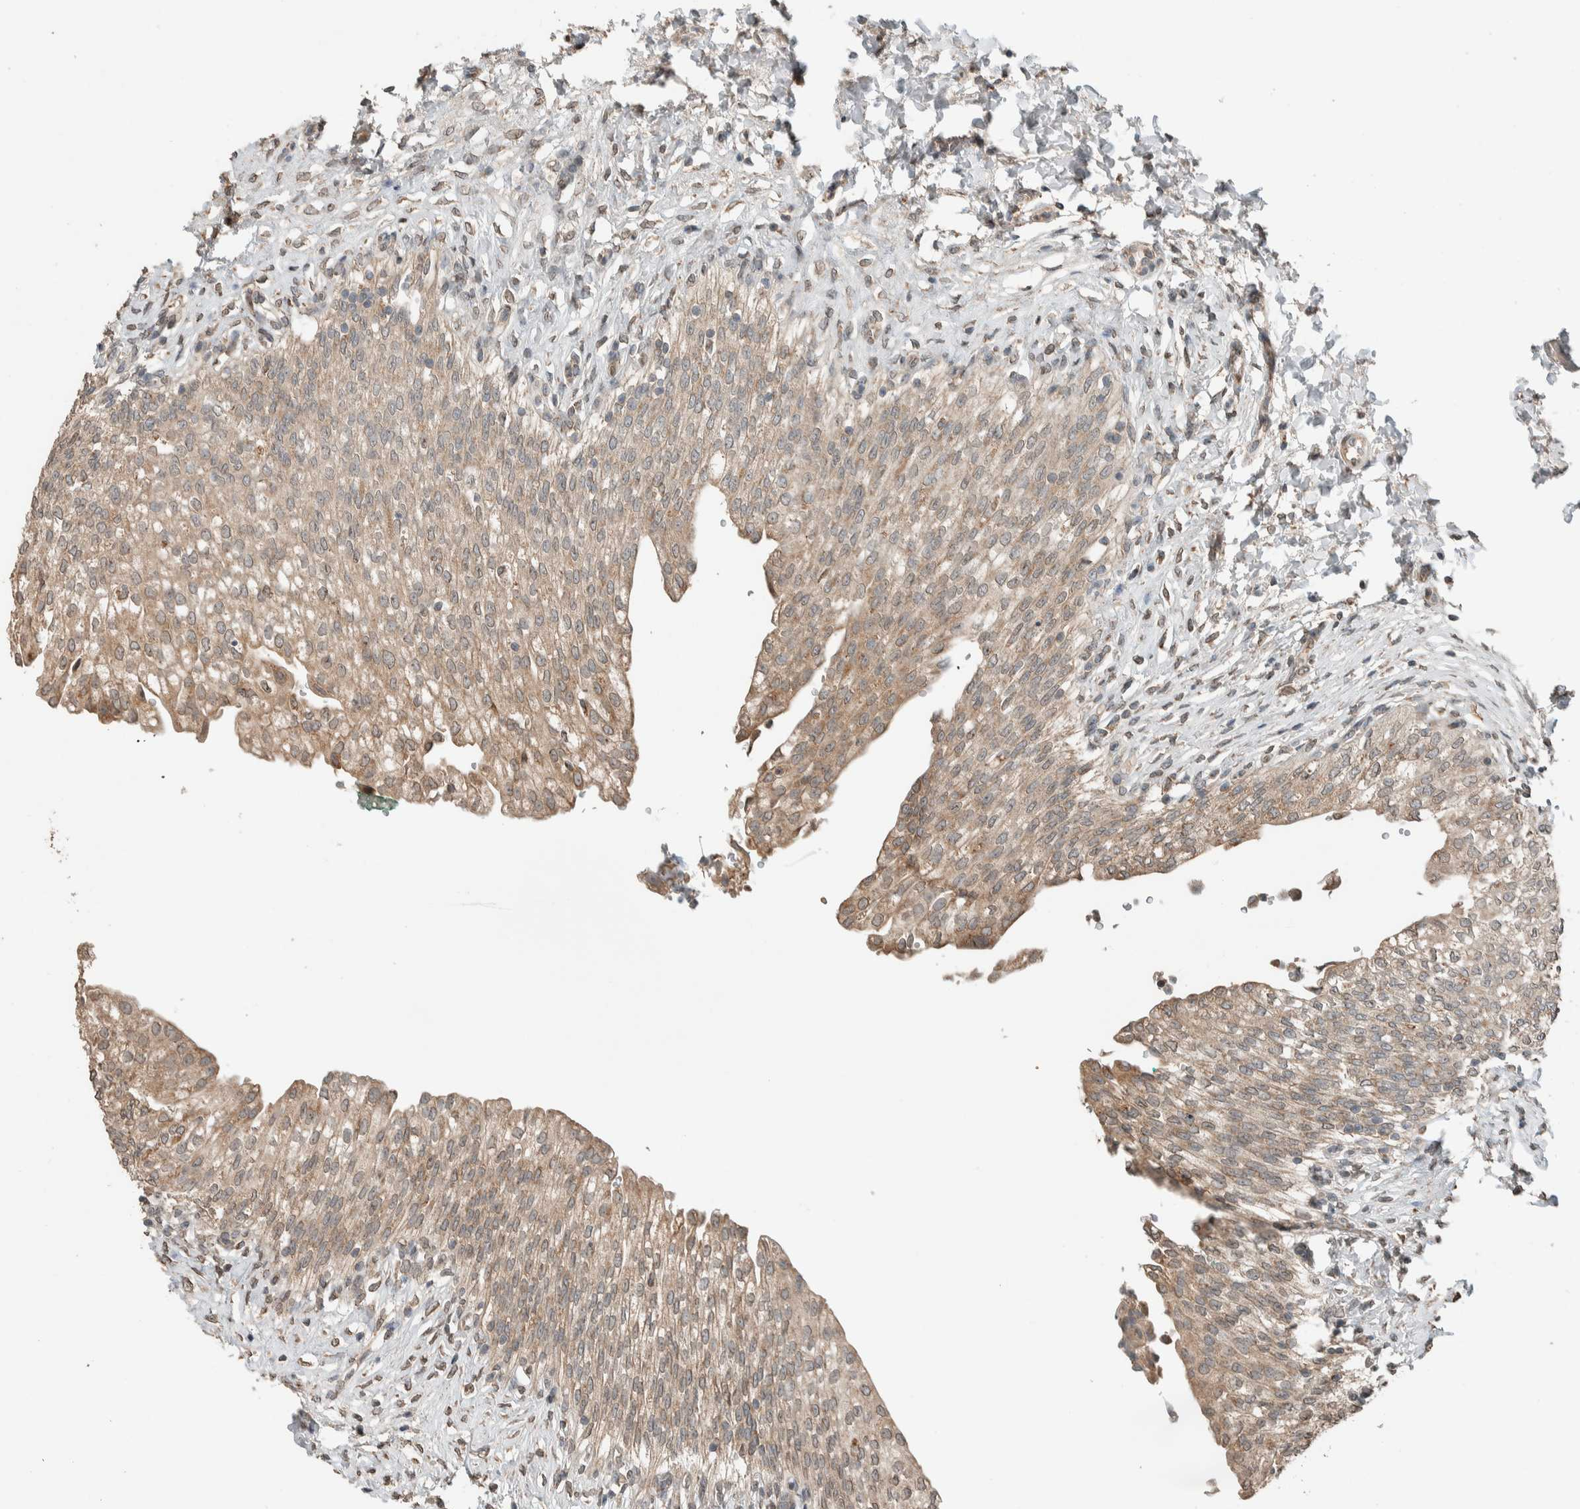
{"staining": {"intensity": "moderate", "quantity": ">75%", "location": "cytoplasmic/membranous"}, "tissue": "urinary bladder", "cell_type": "Urothelial cells", "image_type": "normal", "snomed": [{"axis": "morphology", "description": "Urothelial carcinoma, High grade"}, {"axis": "topography", "description": "Urinary bladder"}], "caption": "Brown immunohistochemical staining in normal urinary bladder demonstrates moderate cytoplasmic/membranous positivity in approximately >75% of urothelial cells.", "gene": "NBR1", "patient": {"sex": "male", "age": 46}}